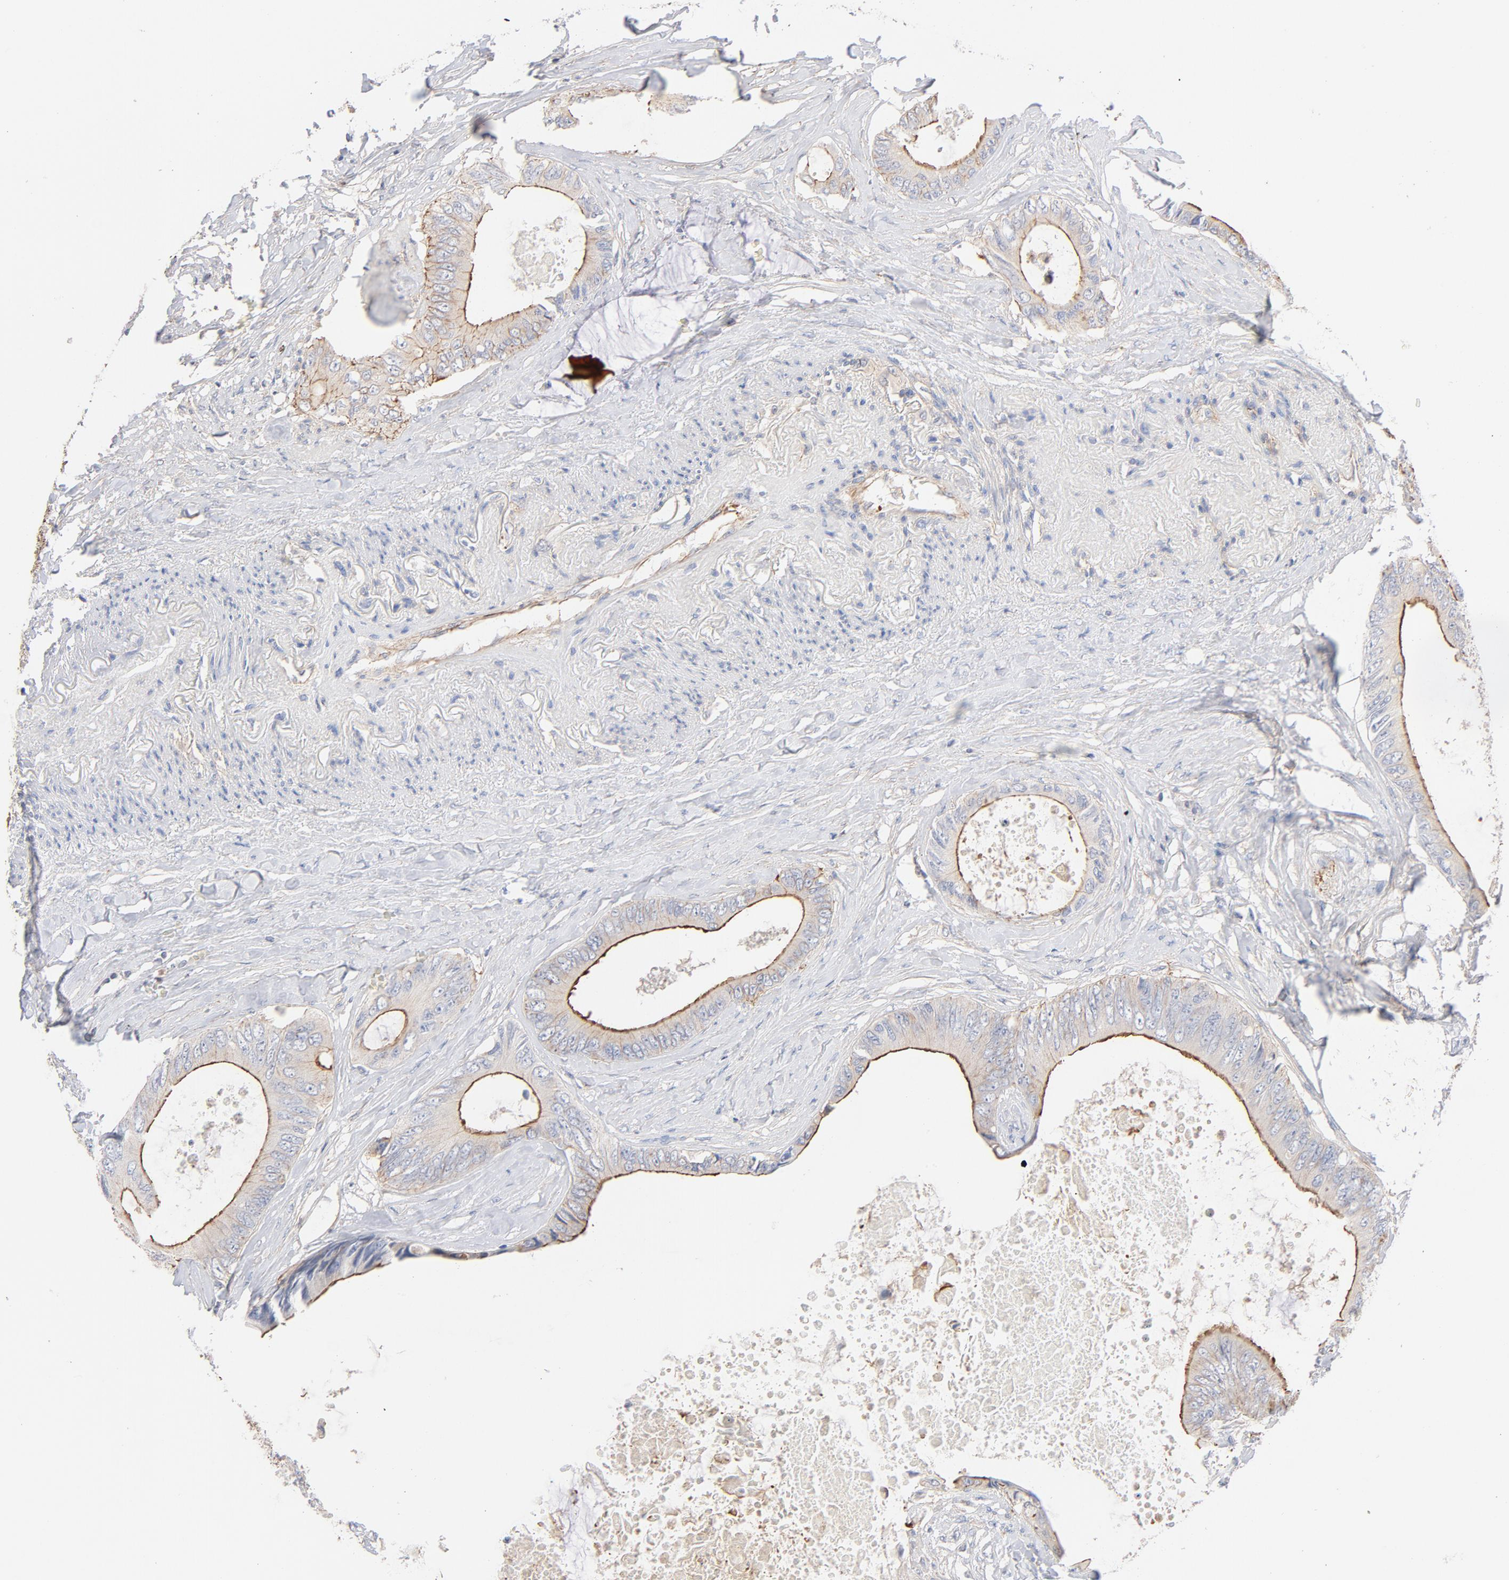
{"staining": {"intensity": "strong", "quantity": "25%-75%", "location": "cytoplasmic/membranous"}, "tissue": "colorectal cancer", "cell_type": "Tumor cells", "image_type": "cancer", "snomed": [{"axis": "morphology", "description": "Normal tissue, NOS"}, {"axis": "morphology", "description": "Adenocarcinoma, NOS"}, {"axis": "topography", "description": "Rectum"}, {"axis": "topography", "description": "Peripheral nerve tissue"}], "caption": "Protein expression analysis of human colorectal cancer reveals strong cytoplasmic/membranous positivity in about 25%-75% of tumor cells.", "gene": "STRN3", "patient": {"sex": "female", "age": 77}}